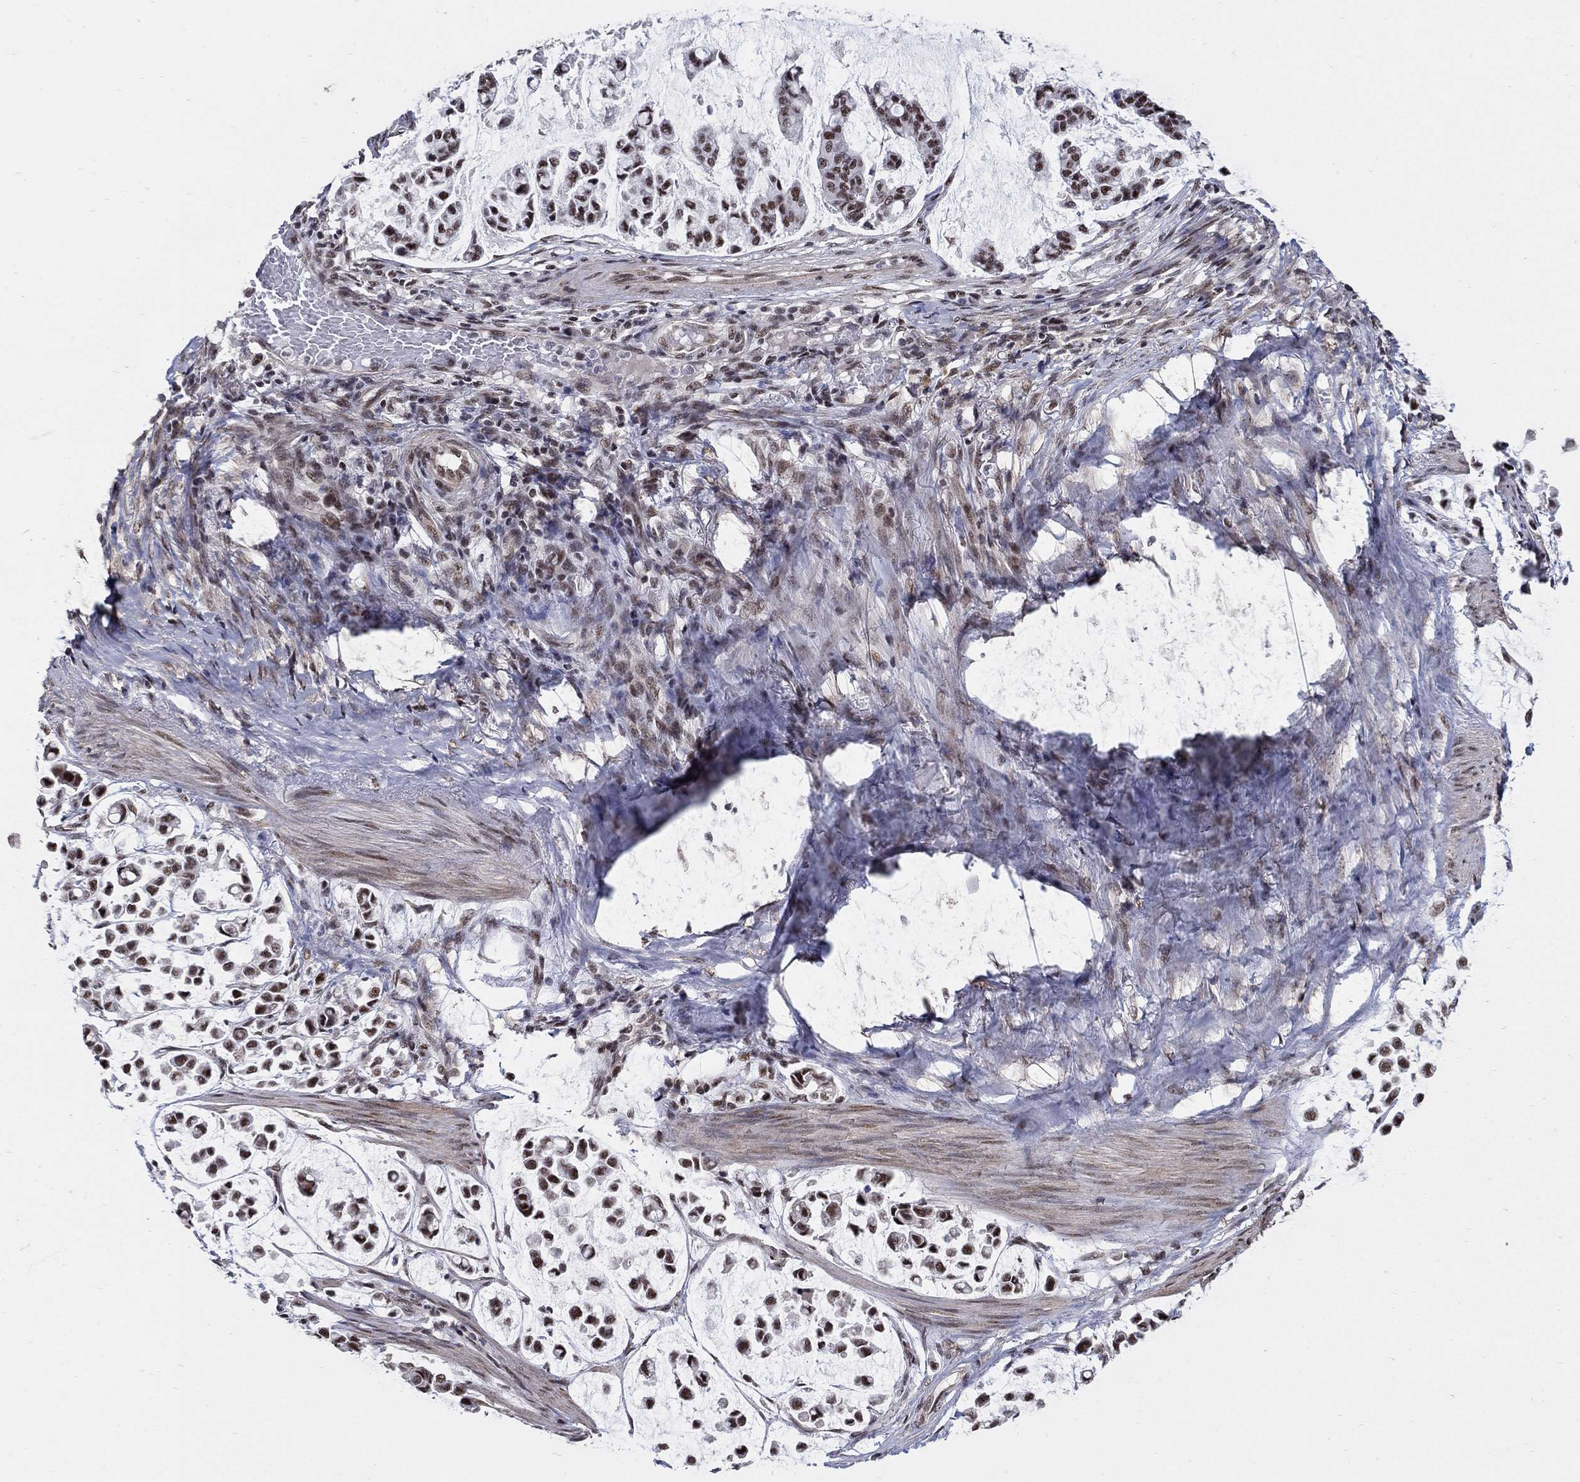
{"staining": {"intensity": "moderate", "quantity": ">75%", "location": "nuclear"}, "tissue": "stomach cancer", "cell_type": "Tumor cells", "image_type": "cancer", "snomed": [{"axis": "morphology", "description": "Adenocarcinoma, NOS"}, {"axis": "topography", "description": "Stomach"}], "caption": "Protein staining exhibits moderate nuclear staining in about >75% of tumor cells in stomach cancer (adenocarcinoma).", "gene": "PNISR", "patient": {"sex": "male", "age": 82}}